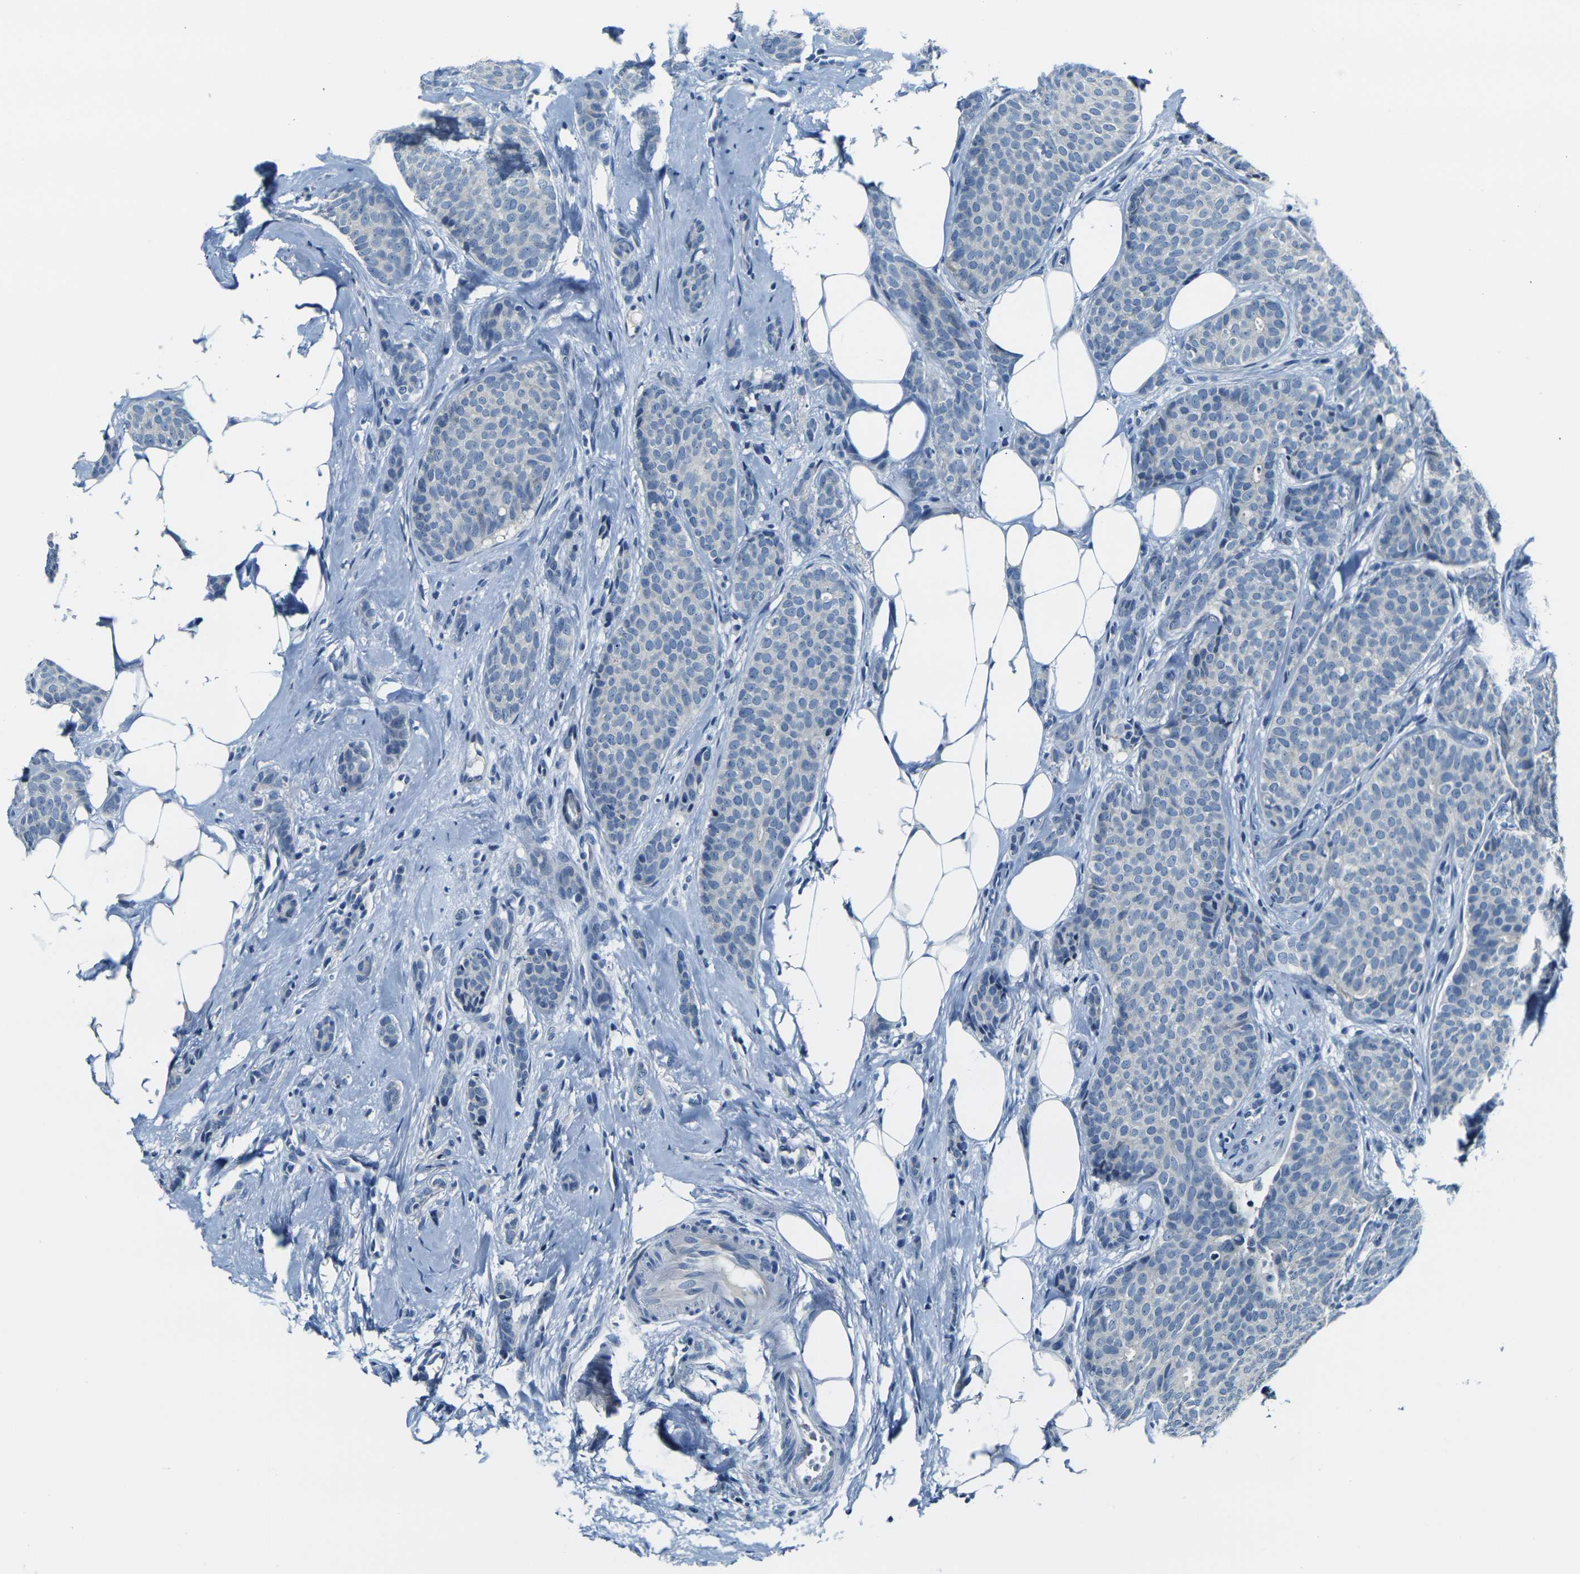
{"staining": {"intensity": "negative", "quantity": "none", "location": "none"}, "tissue": "breast cancer", "cell_type": "Tumor cells", "image_type": "cancer", "snomed": [{"axis": "morphology", "description": "Lobular carcinoma"}, {"axis": "topography", "description": "Skin"}, {"axis": "topography", "description": "Breast"}], "caption": "A high-resolution image shows immunohistochemistry (IHC) staining of lobular carcinoma (breast), which reveals no significant staining in tumor cells.", "gene": "SHISAL2B", "patient": {"sex": "female", "age": 46}}